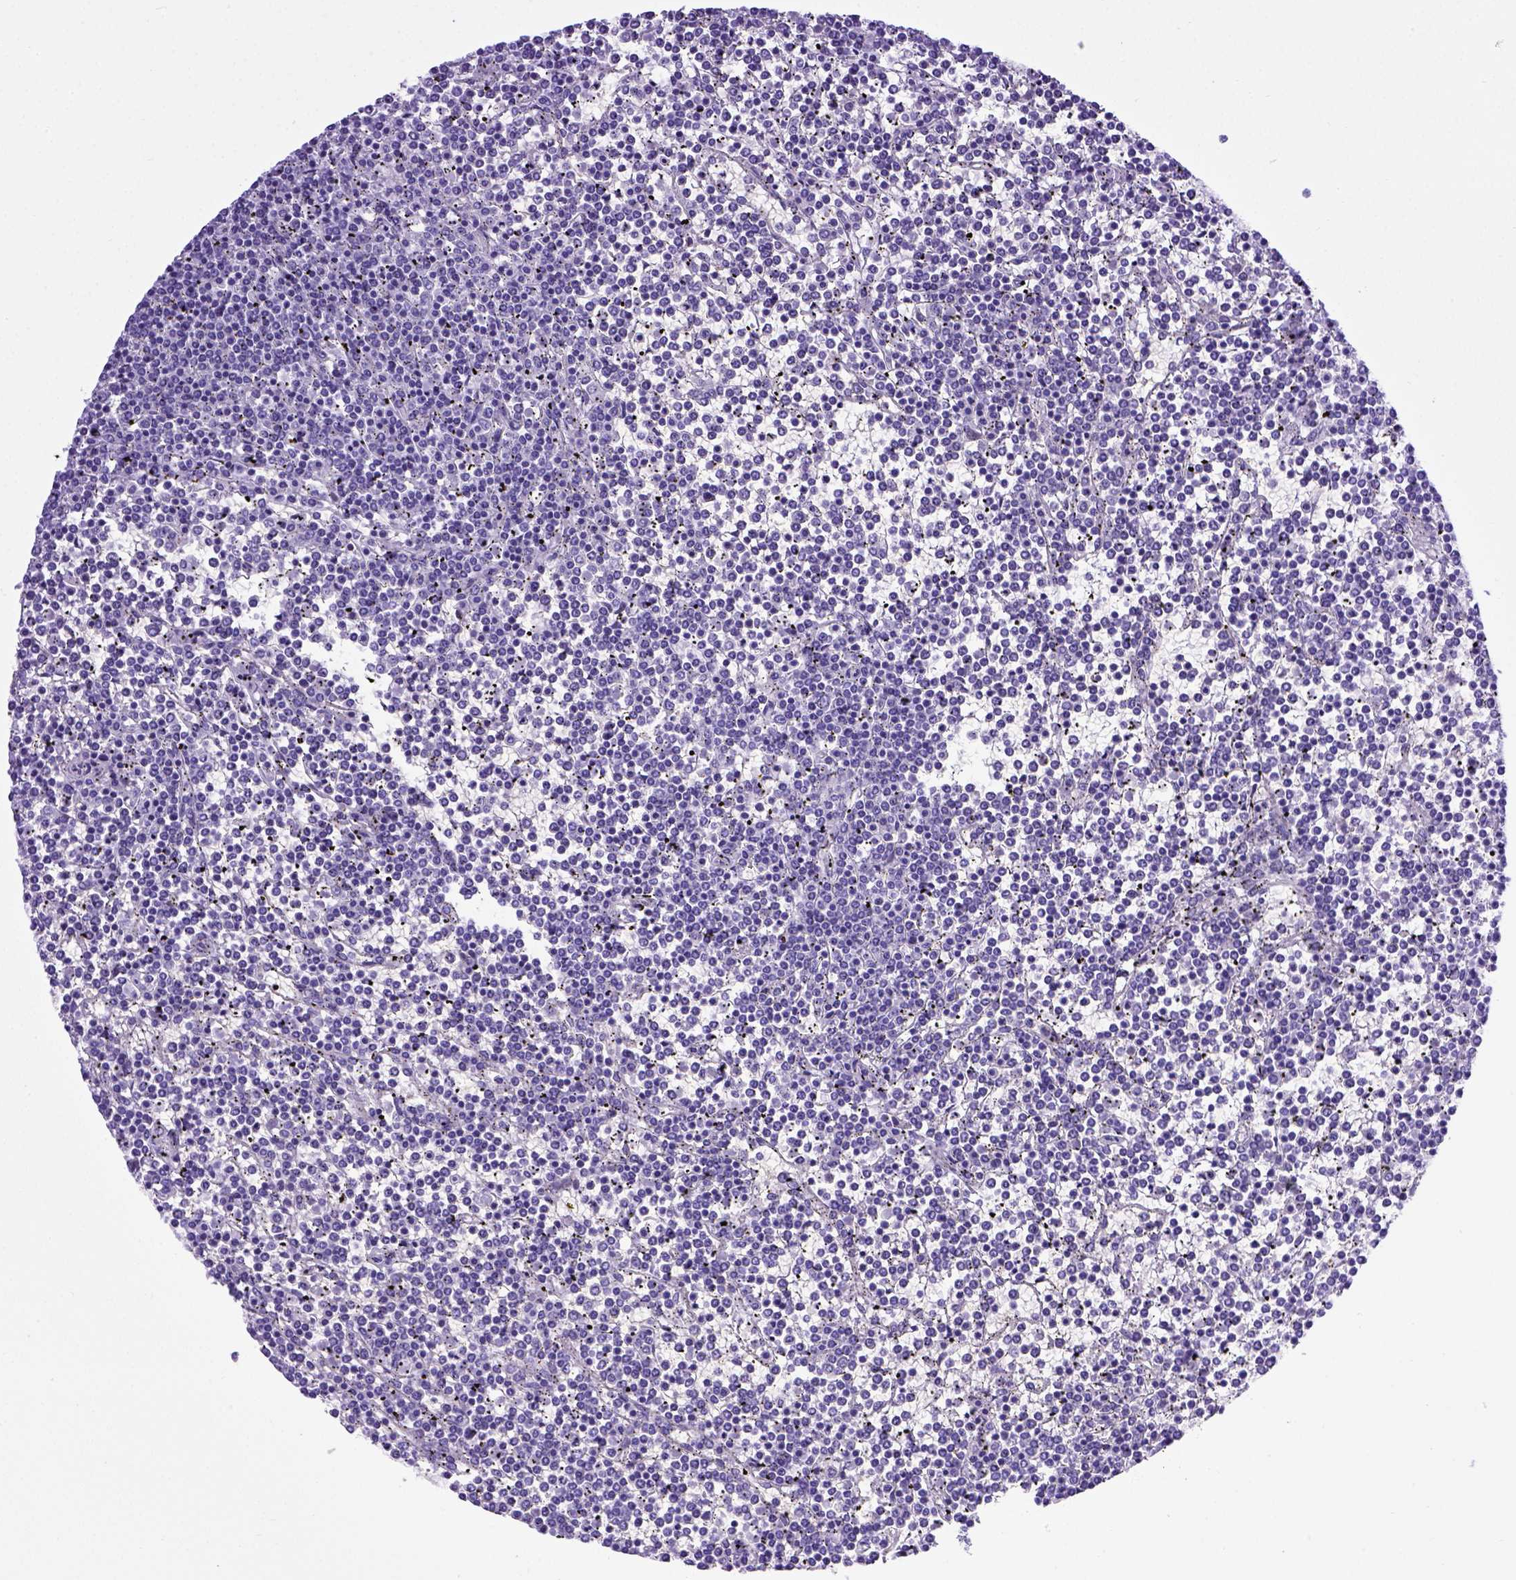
{"staining": {"intensity": "negative", "quantity": "none", "location": "none"}, "tissue": "lymphoma", "cell_type": "Tumor cells", "image_type": "cancer", "snomed": [{"axis": "morphology", "description": "Malignant lymphoma, non-Hodgkin's type, Low grade"}, {"axis": "topography", "description": "Spleen"}], "caption": "Immunohistochemistry (IHC) histopathology image of low-grade malignant lymphoma, non-Hodgkin's type stained for a protein (brown), which displays no expression in tumor cells. (DAB (3,3'-diaminobenzidine) immunohistochemistry (IHC) with hematoxylin counter stain).", "gene": "ADAM12", "patient": {"sex": "female", "age": 19}}